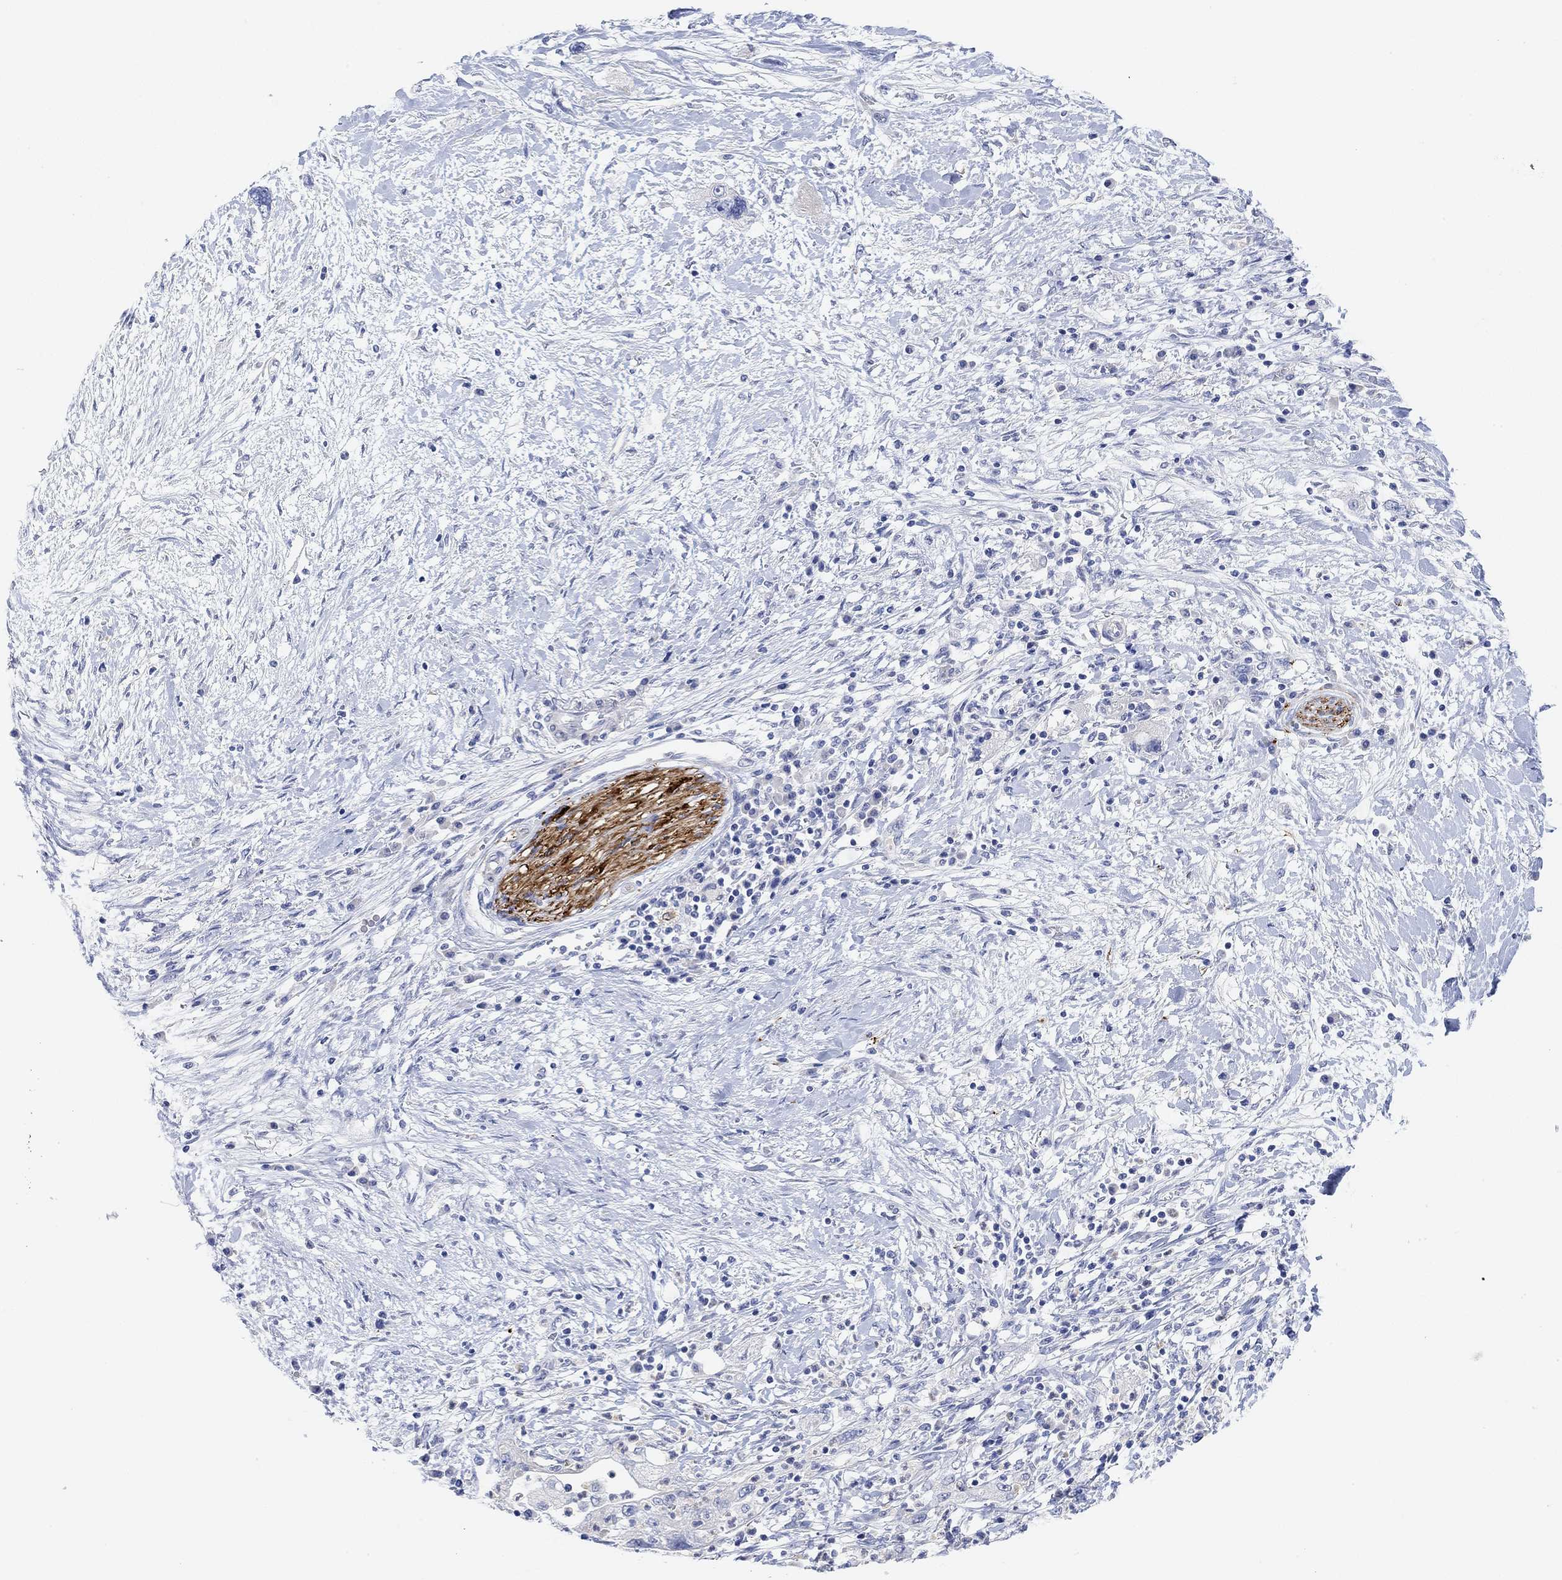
{"staining": {"intensity": "negative", "quantity": "none", "location": "none"}, "tissue": "pancreatic cancer", "cell_type": "Tumor cells", "image_type": "cancer", "snomed": [{"axis": "morphology", "description": "Adenocarcinoma, NOS"}, {"axis": "topography", "description": "Pancreas"}], "caption": "The micrograph reveals no staining of tumor cells in pancreatic adenocarcinoma.", "gene": "VAT1L", "patient": {"sex": "female", "age": 73}}